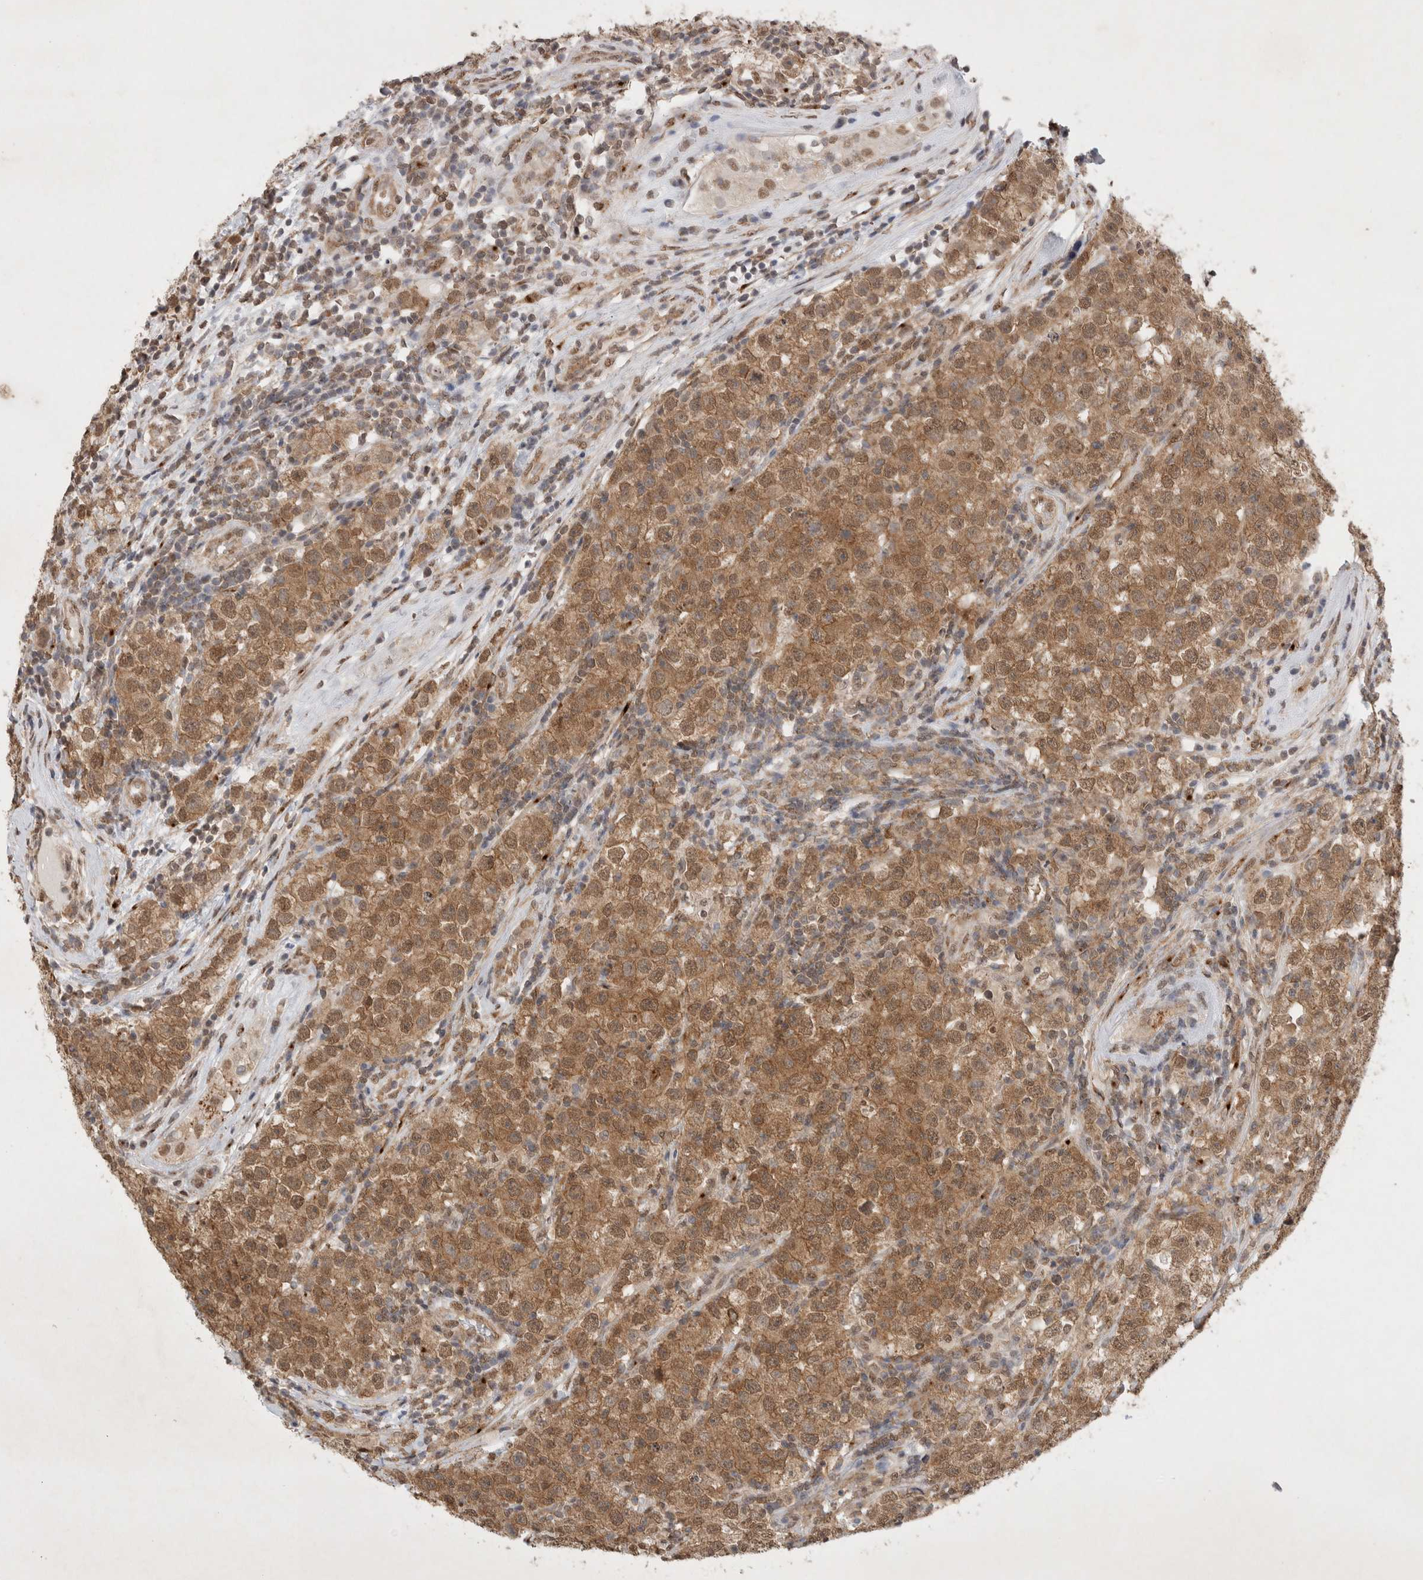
{"staining": {"intensity": "moderate", "quantity": ">75%", "location": "cytoplasmic/membranous"}, "tissue": "testis cancer", "cell_type": "Tumor cells", "image_type": "cancer", "snomed": [{"axis": "morphology", "description": "Seminoma, NOS"}, {"axis": "morphology", "description": "Carcinoma, Embryonal, NOS"}, {"axis": "topography", "description": "Testis"}], "caption": "Immunohistochemical staining of testis cancer (embryonal carcinoma) shows medium levels of moderate cytoplasmic/membranous positivity in about >75% of tumor cells.", "gene": "WIPF2", "patient": {"sex": "male", "age": 28}}